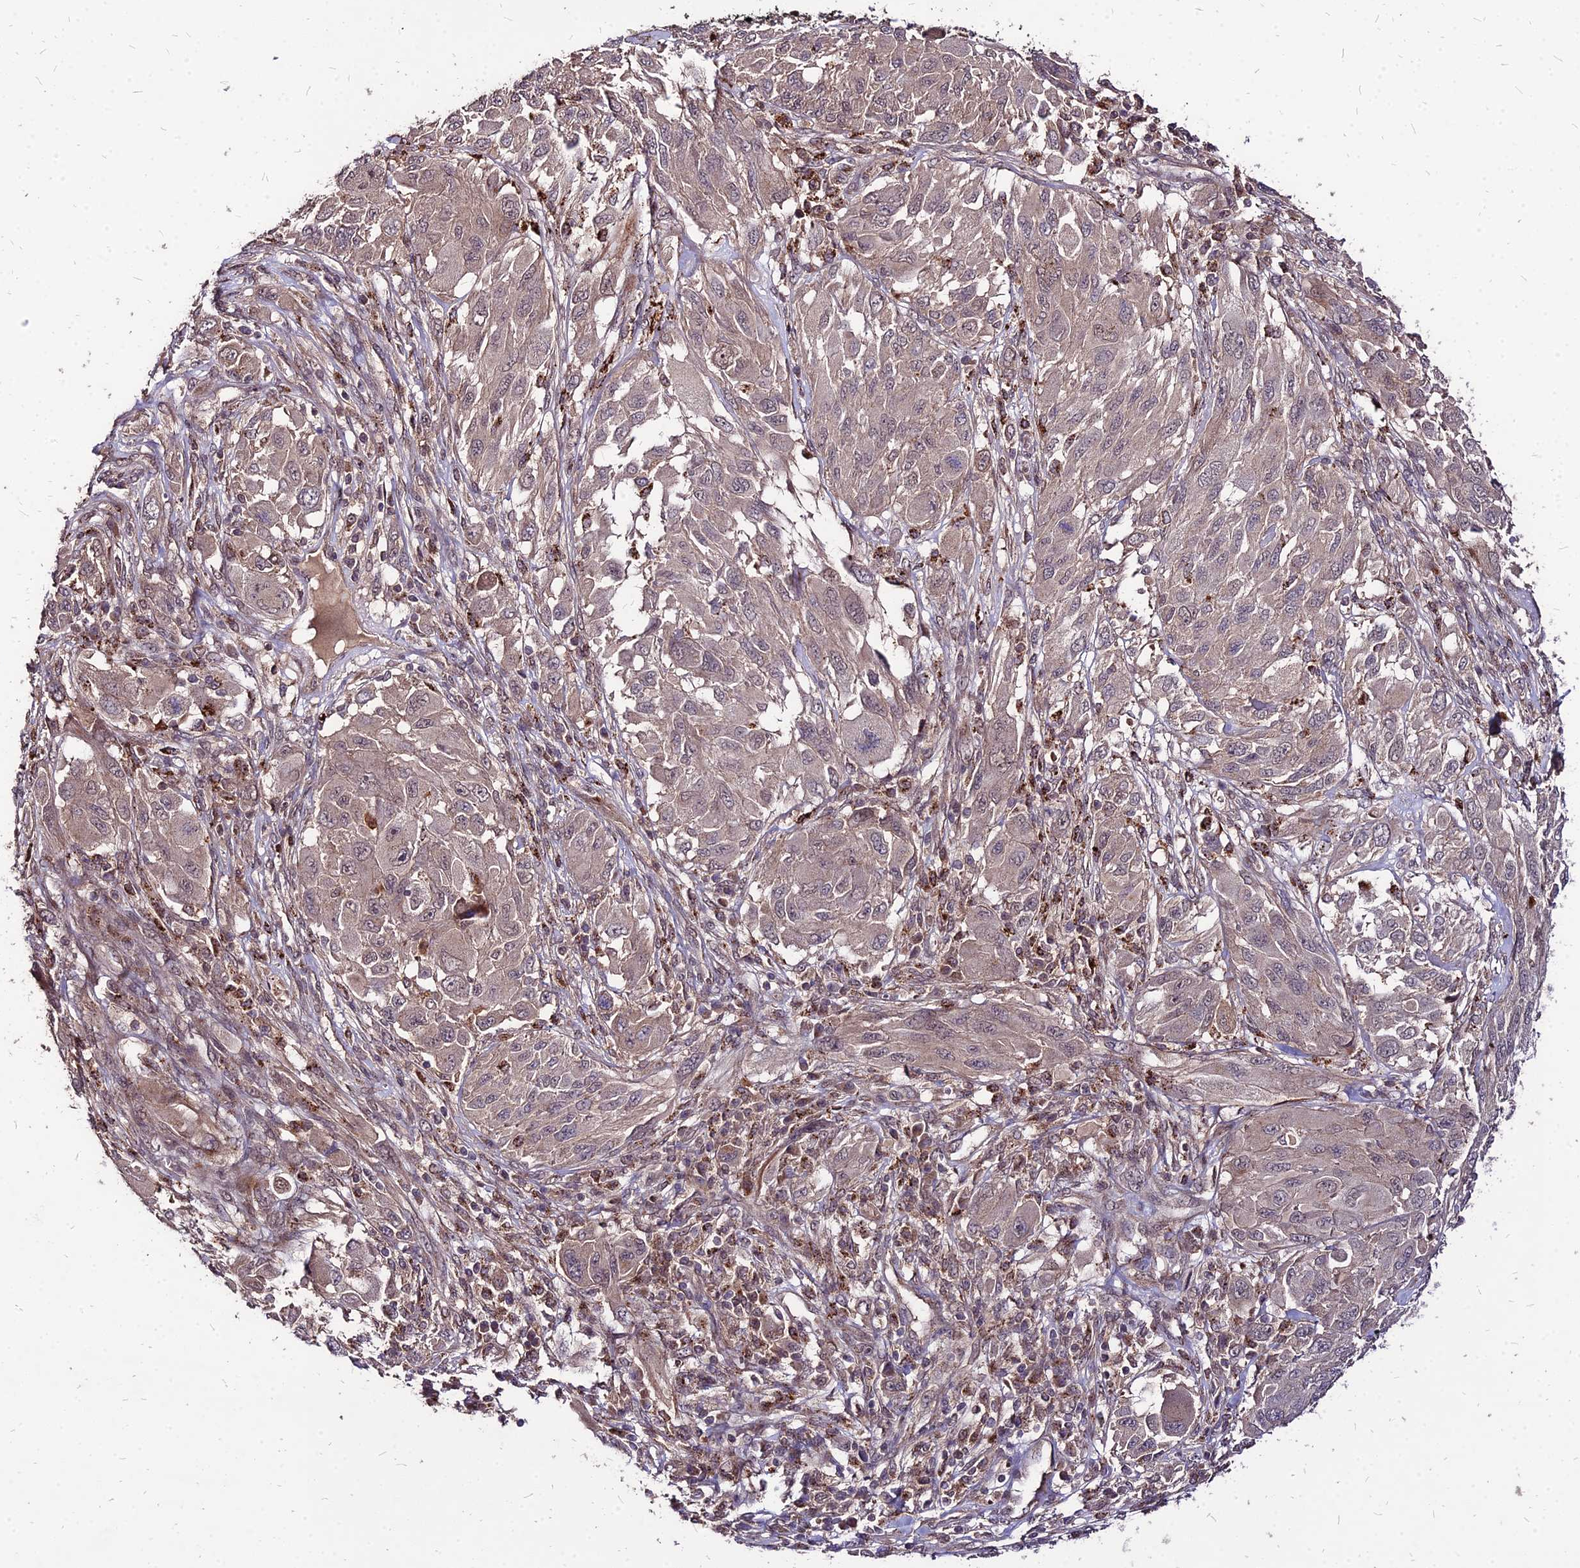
{"staining": {"intensity": "weak", "quantity": "<25%", "location": "cytoplasmic/membranous"}, "tissue": "melanoma", "cell_type": "Tumor cells", "image_type": "cancer", "snomed": [{"axis": "morphology", "description": "Malignant melanoma, NOS"}, {"axis": "topography", "description": "Skin"}], "caption": "DAB (3,3'-diaminobenzidine) immunohistochemical staining of human melanoma exhibits no significant expression in tumor cells.", "gene": "APBA3", "patient": {"sex": "female", "age": 91}}